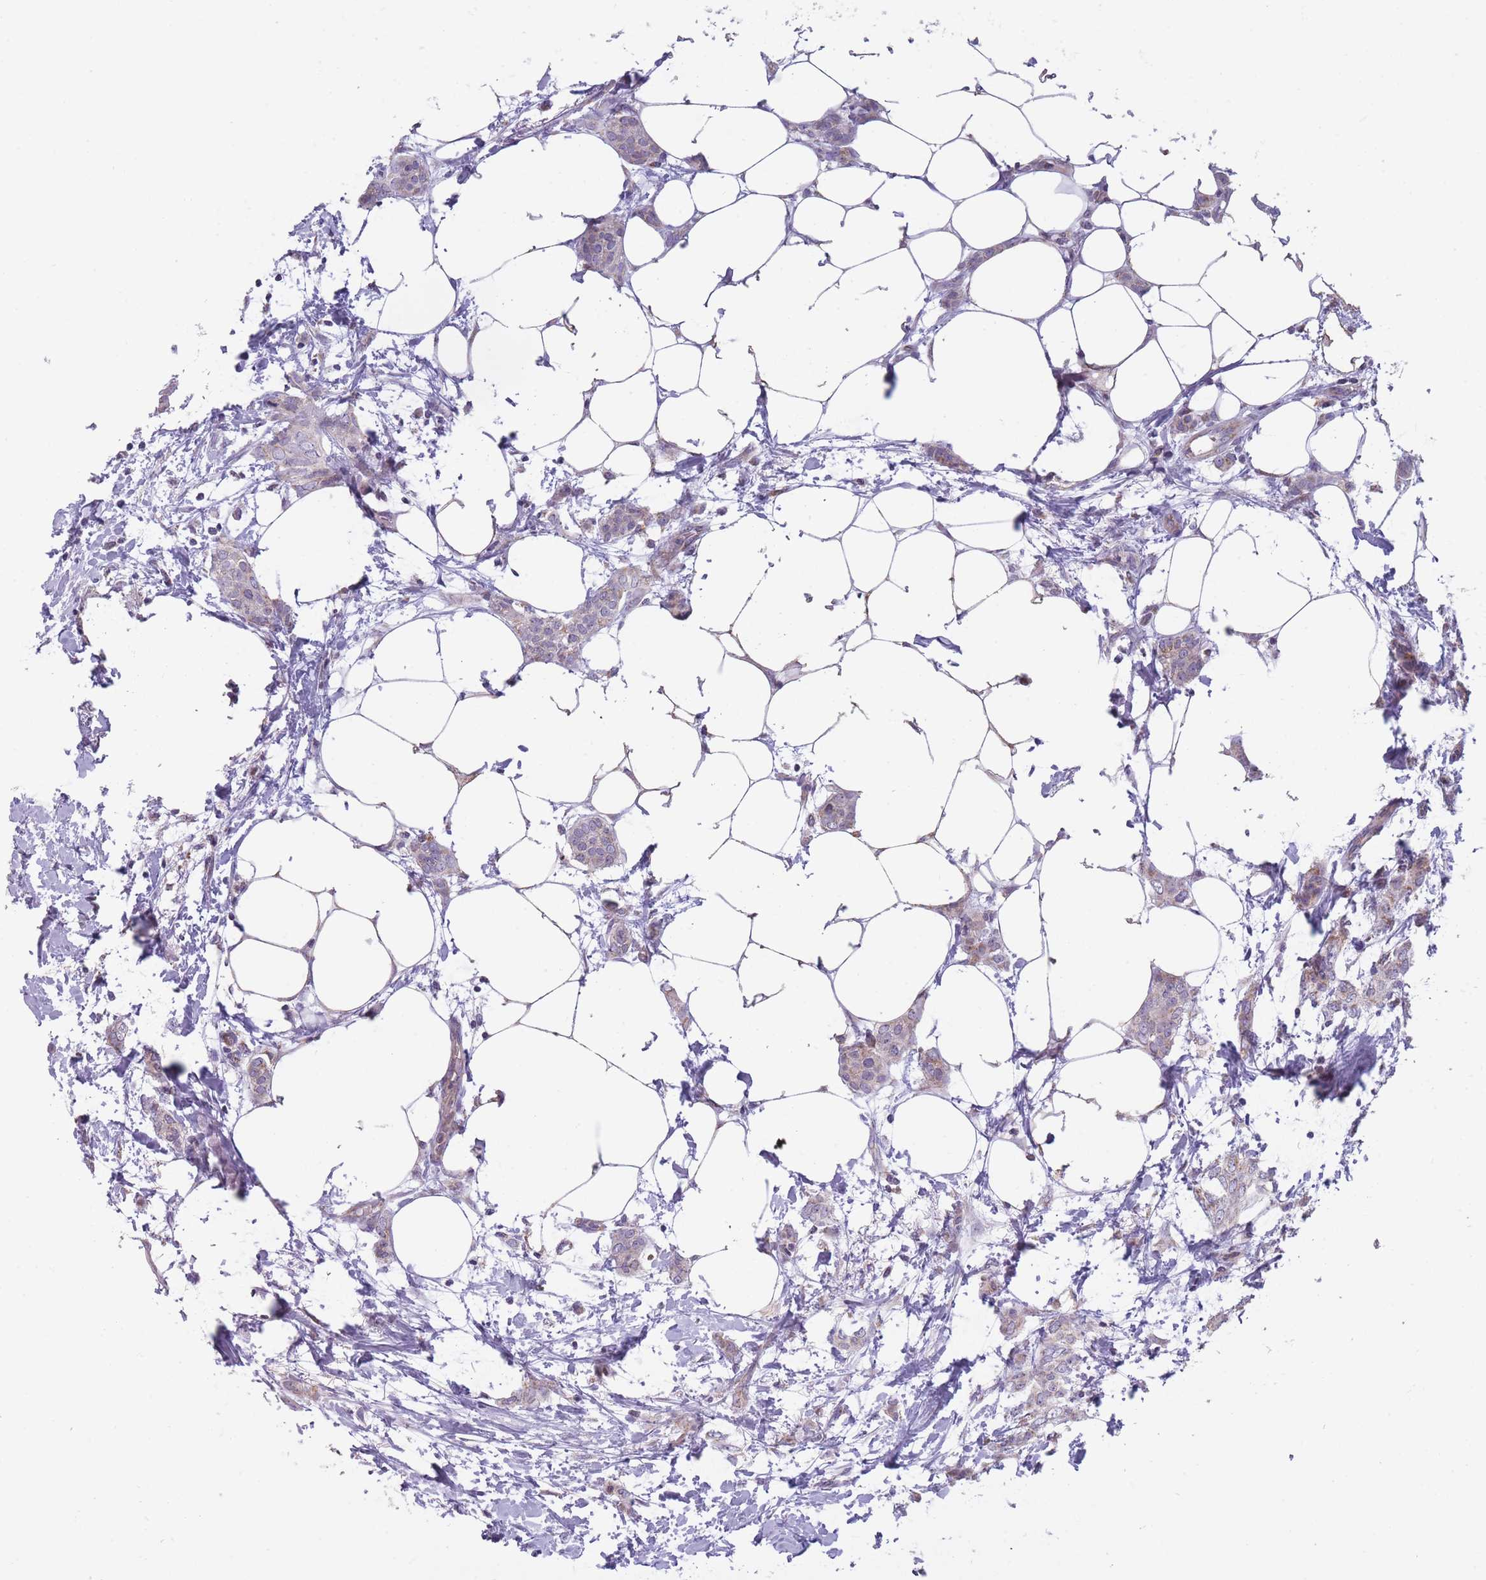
{"staining": {"intensity": "weak", "quantity": "25%-75%", "location": "cytoplasmic/membranous"}, "tissue": "breast cancer", "cell_type": "Tumor cells", "image_type": "cancer", "snomed": [{"axis": "morphology", "description": "Duct carcinoma"}, {"axis": "topography", "description": "Breast"}], "caption": "A micrograph showing weak cytoplasmic/membranous staining in approximately 25%-75% of tumor cells in infiltrating ductal carcinoma (breast), as visualized by brown immunohistochemical staining.", "gene": "MRPS18C", "patient": {"sex": "female", "age": 72}}